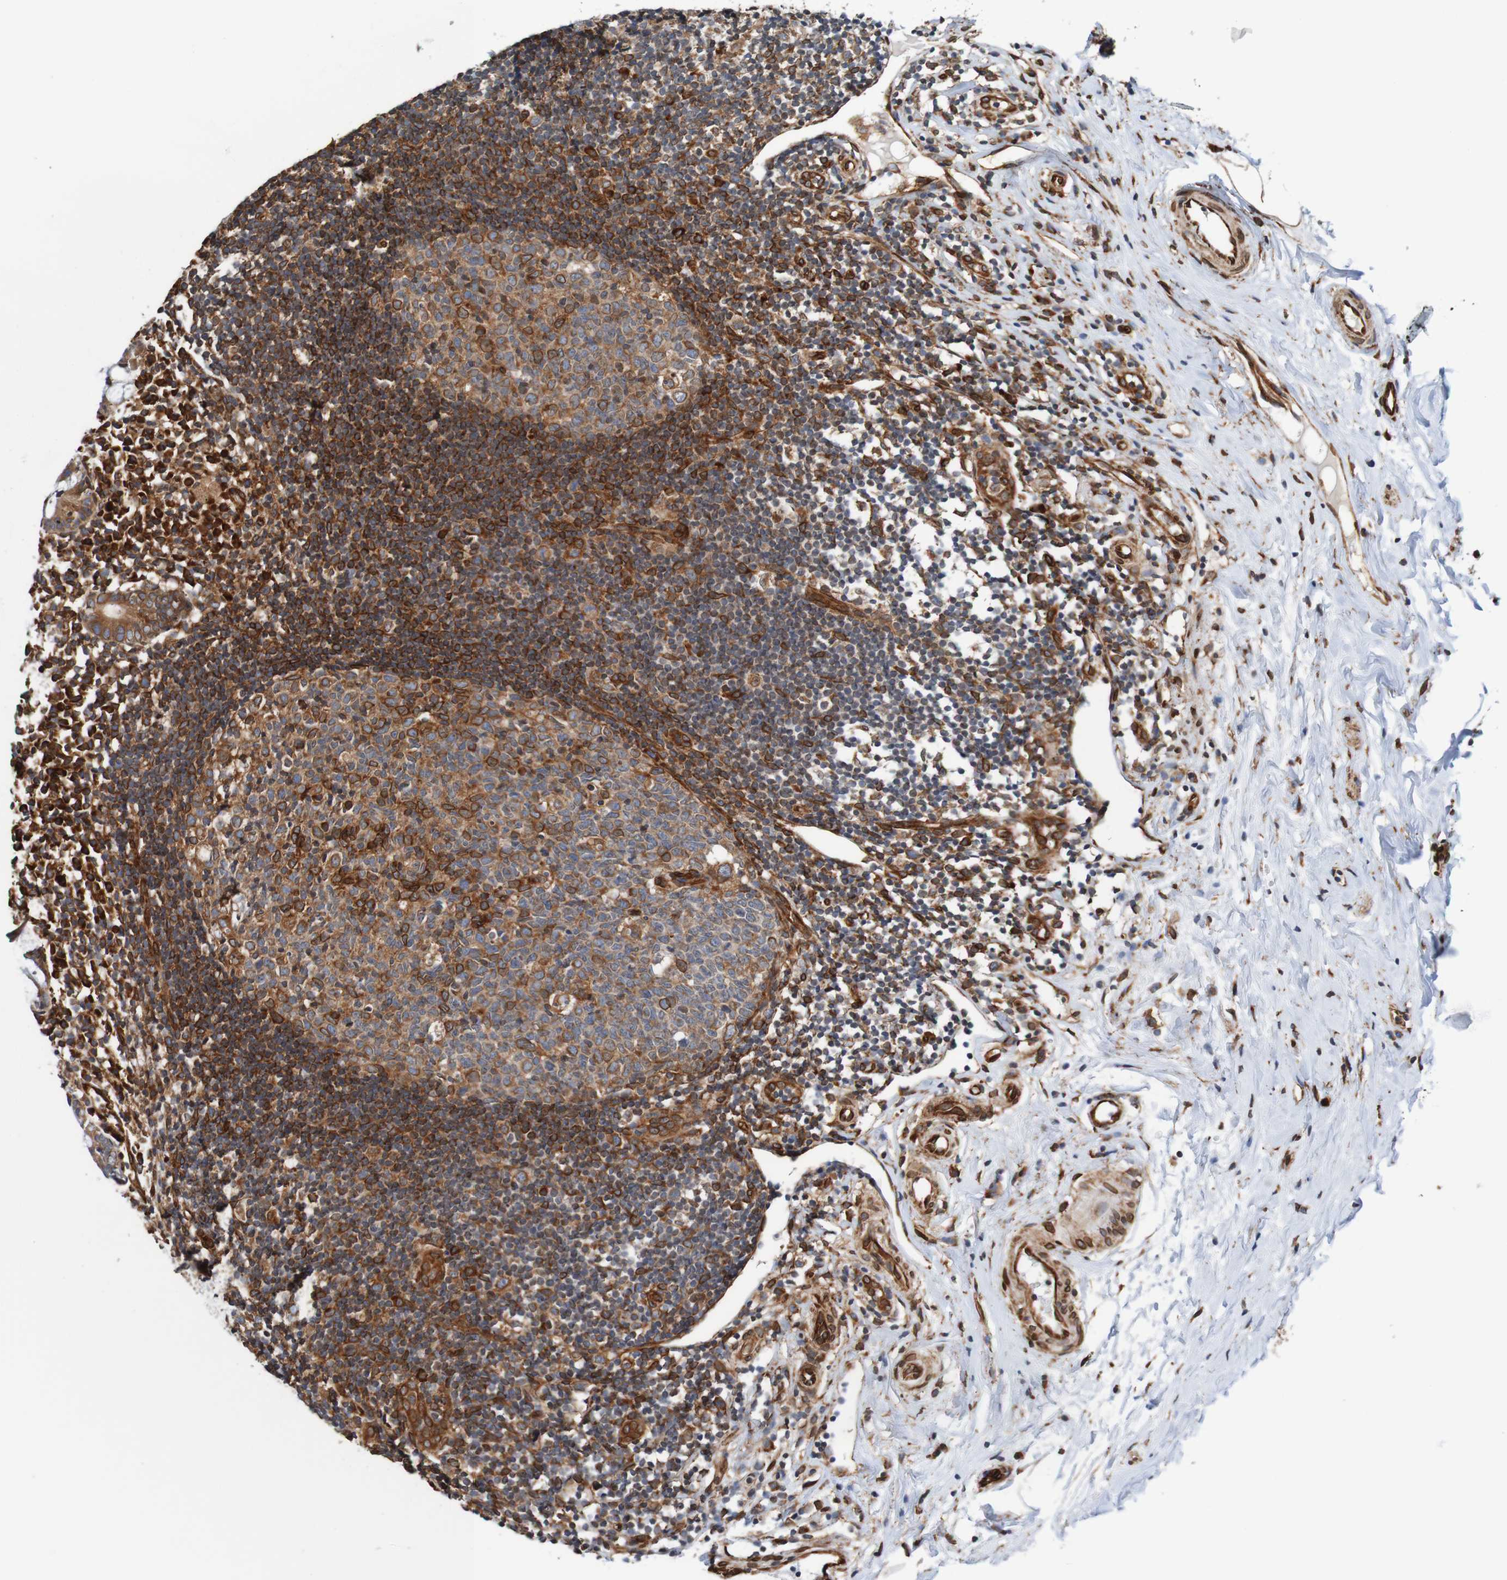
{"staining": {"intensity": "moderate", "quantity": ">75%", "location": "cytoplasmic/membranous"}, "tissue": "appendix", "cell_type": "Glandular cells", "image_type": "normal", "snomed": [{"axis": "morphology", "description": "Normal tissue, NOS"}, {"axis": "topography", "description": "Appendix"}], "caption": "Approximately >75% of glandular cells in normal appendix demonstrate moderate cytoplasmic/membranous protein staining as visualized by brown immunohistochemical staining.", "gene": "TMEM109", "patient": {"sex": "female", "age": 20}}